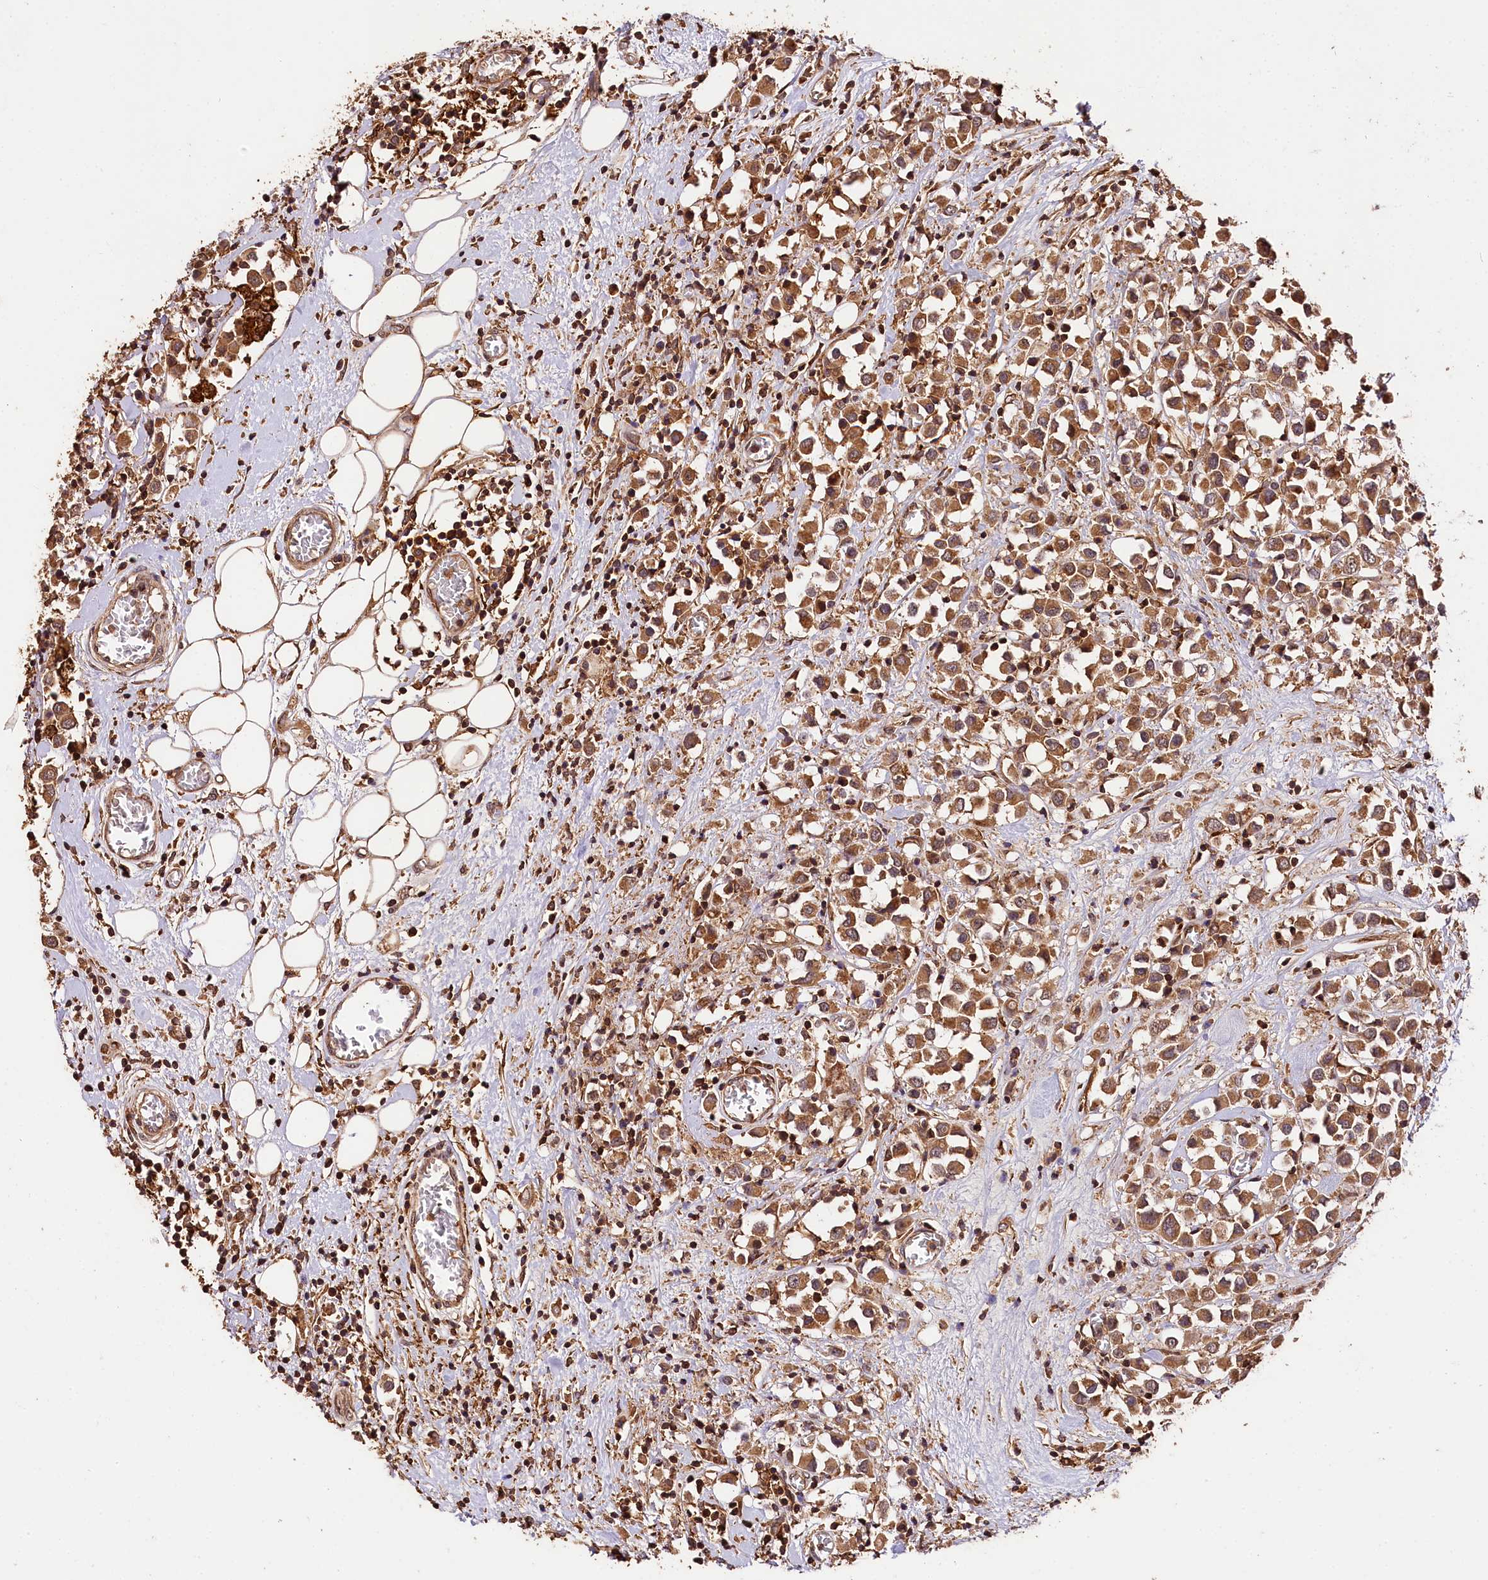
{"staining": {"intensity": "moderate", "quantity": ">75%", "location": "cytoplasmic/membranous"}, "tissue": "breast cancer", "cell_type": "Tumor cells", "image_type": "cancer", "snomed": [{"axis": "morphology", "description": "Duct carcinoma"}, {"axis": "topography", "description": "Breast"}], "caption": "A micrograph of breast intraductal carcinoma stained for a protein reveals moderate cytoplasmic/membranous brown staining in tumor cells.", "gene": "KPTN", "patient": {"sex": "female", "age": 61}}